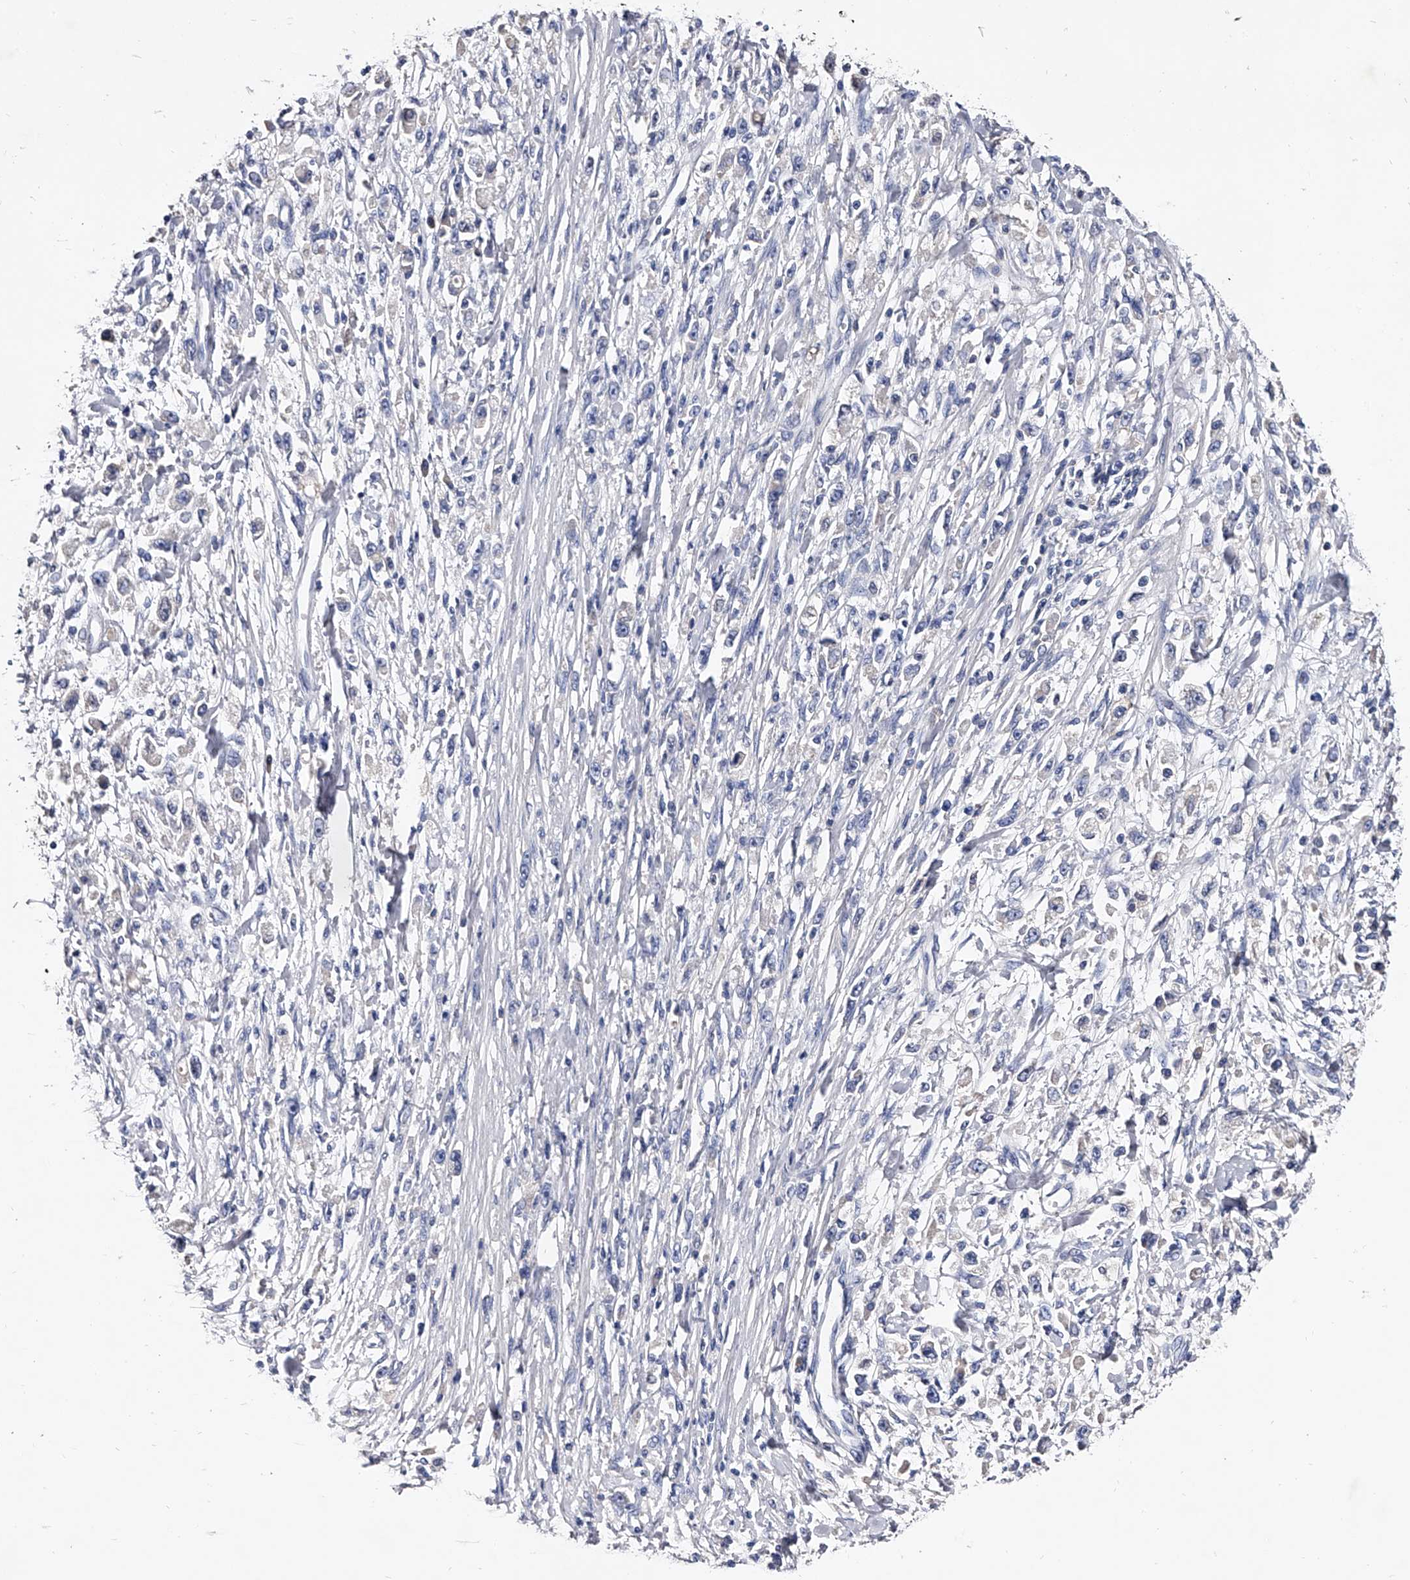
{"staining": {"intensity": "negative", "quantity": "none", "location": "none"}, "tissue": "stomach cancer", "cell_type": "Tumor cells", "image_type": "cancer", "snomed": [{"axis": "morphology", "description": "Adenocarcinoma, NOS"}, {"axis": "topography", "description": "Stomach"}], "caption": "Image shows no protein staining in tumor cells of stomach cancer tissue.", "gene": "EFCAB7", "patient": {"sex": "female", "age": 59}}